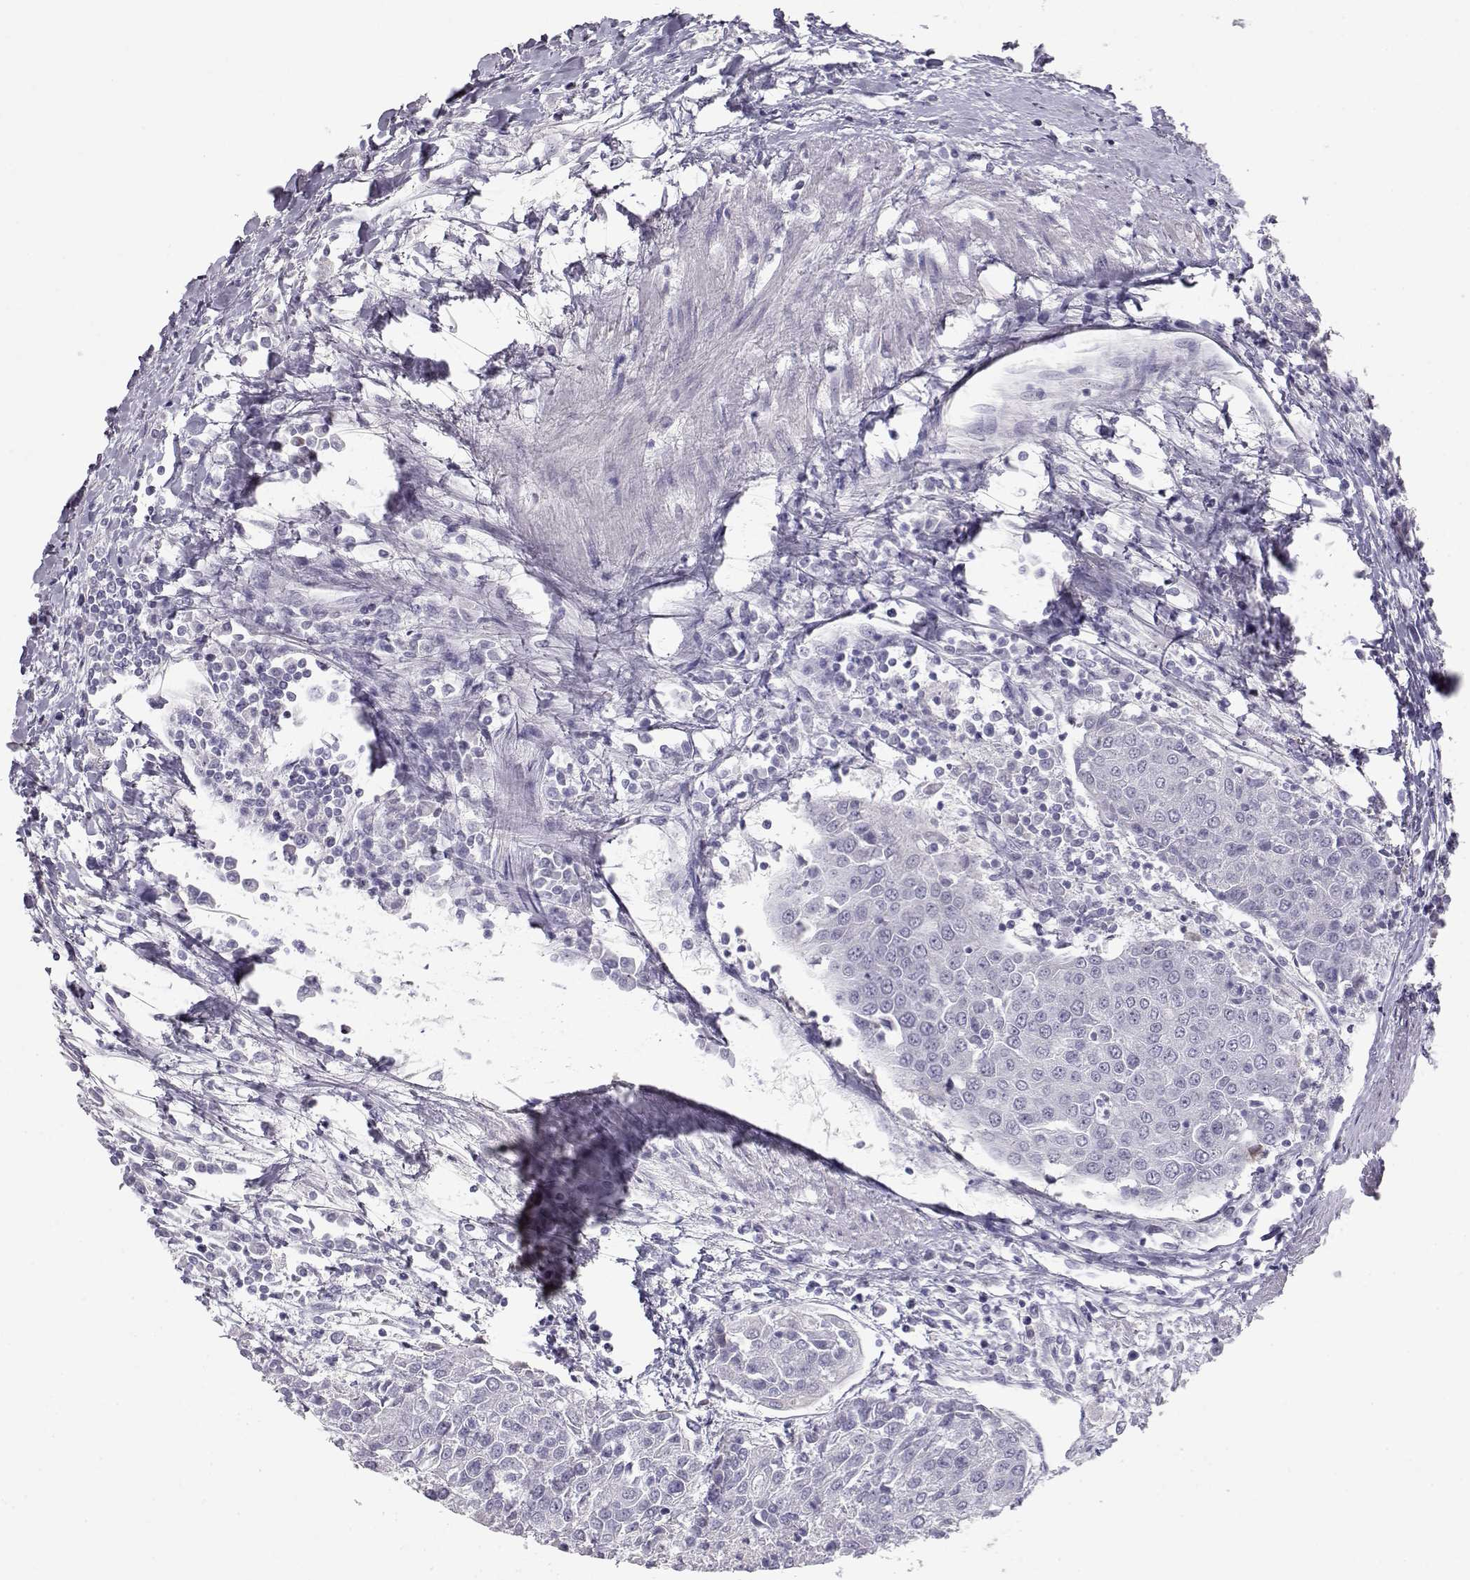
{"staining": {"intensity": "negative", "quantity": "none", "location": "none"}, "tissue": "urothelial cancer", "cell_type": "Tumor cells", "image_type": "cancer", "snomed": [{"axis": "morphology", "description": "Urothelial carcinoma, High grade"}, {"axis": "topography", "description": "Urinary bladder"}], "caption": "A high-resolution image shows immunohistochemistry staining of urothelial cancer, which exhibits no significant expression in tumor cells.", "gene": "LAMB3", "patient": {"sex": "female", "age": 85}}